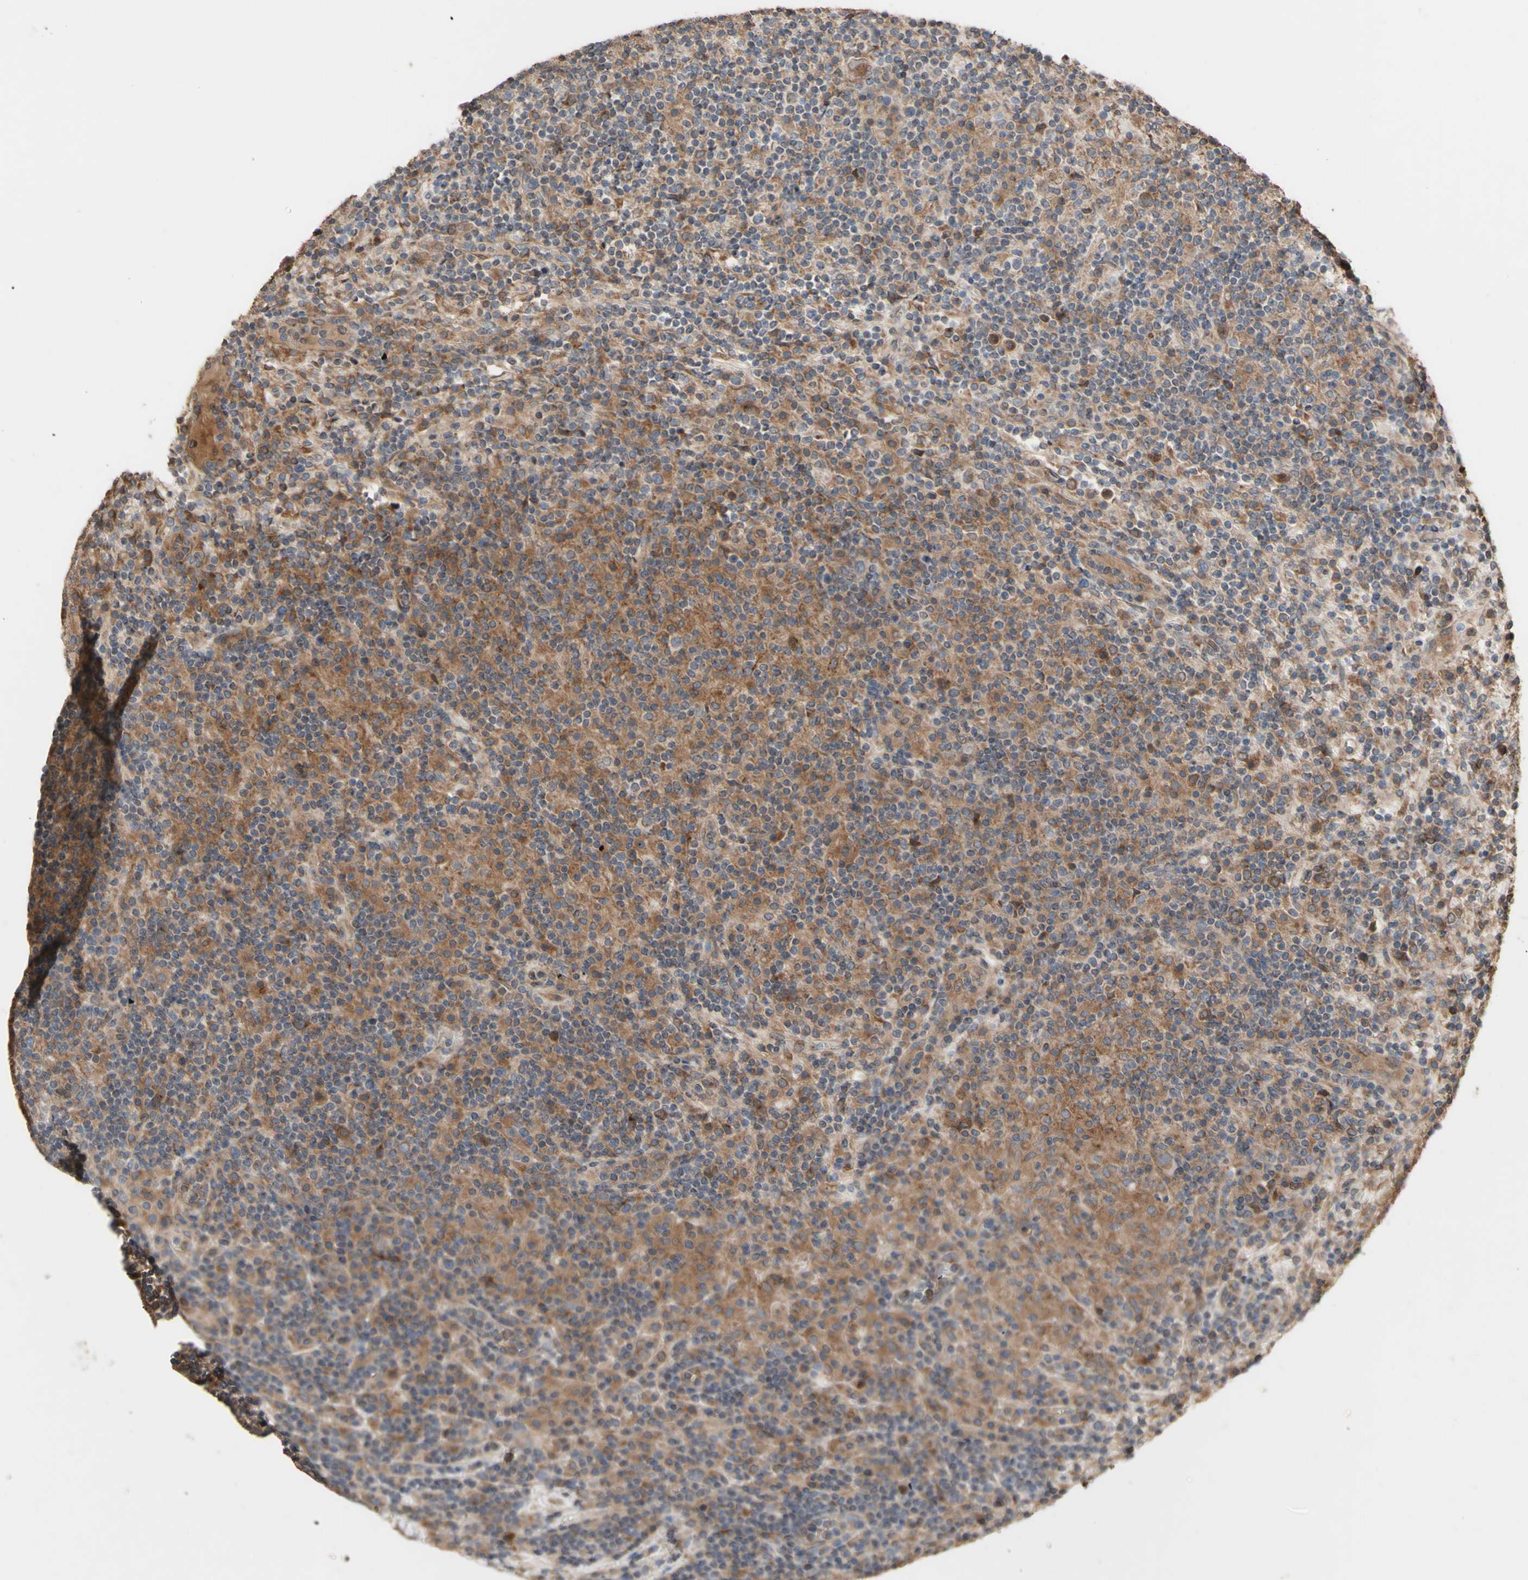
{"staining": {"intensity": "moderate", "quantity": "<25%", "location": "cytoplasmic/membranous"}, "tissue": "lymphoma", "cell_type": "Tumor cells", "image_type": "cancer", "snomed": [{"axis": "morphology", "description": "Hodgkin's disease, NOS"}, {"axis": "topography", "description": "Lymph node"}], "caption": "Protein positivity by IHC displays moderate cytoplasmic/membranous staining in approximately <25% of tumor cells in lymphoma.", "gene": "NECTIN3", "patient": {"sex": "male", "age": 70}}